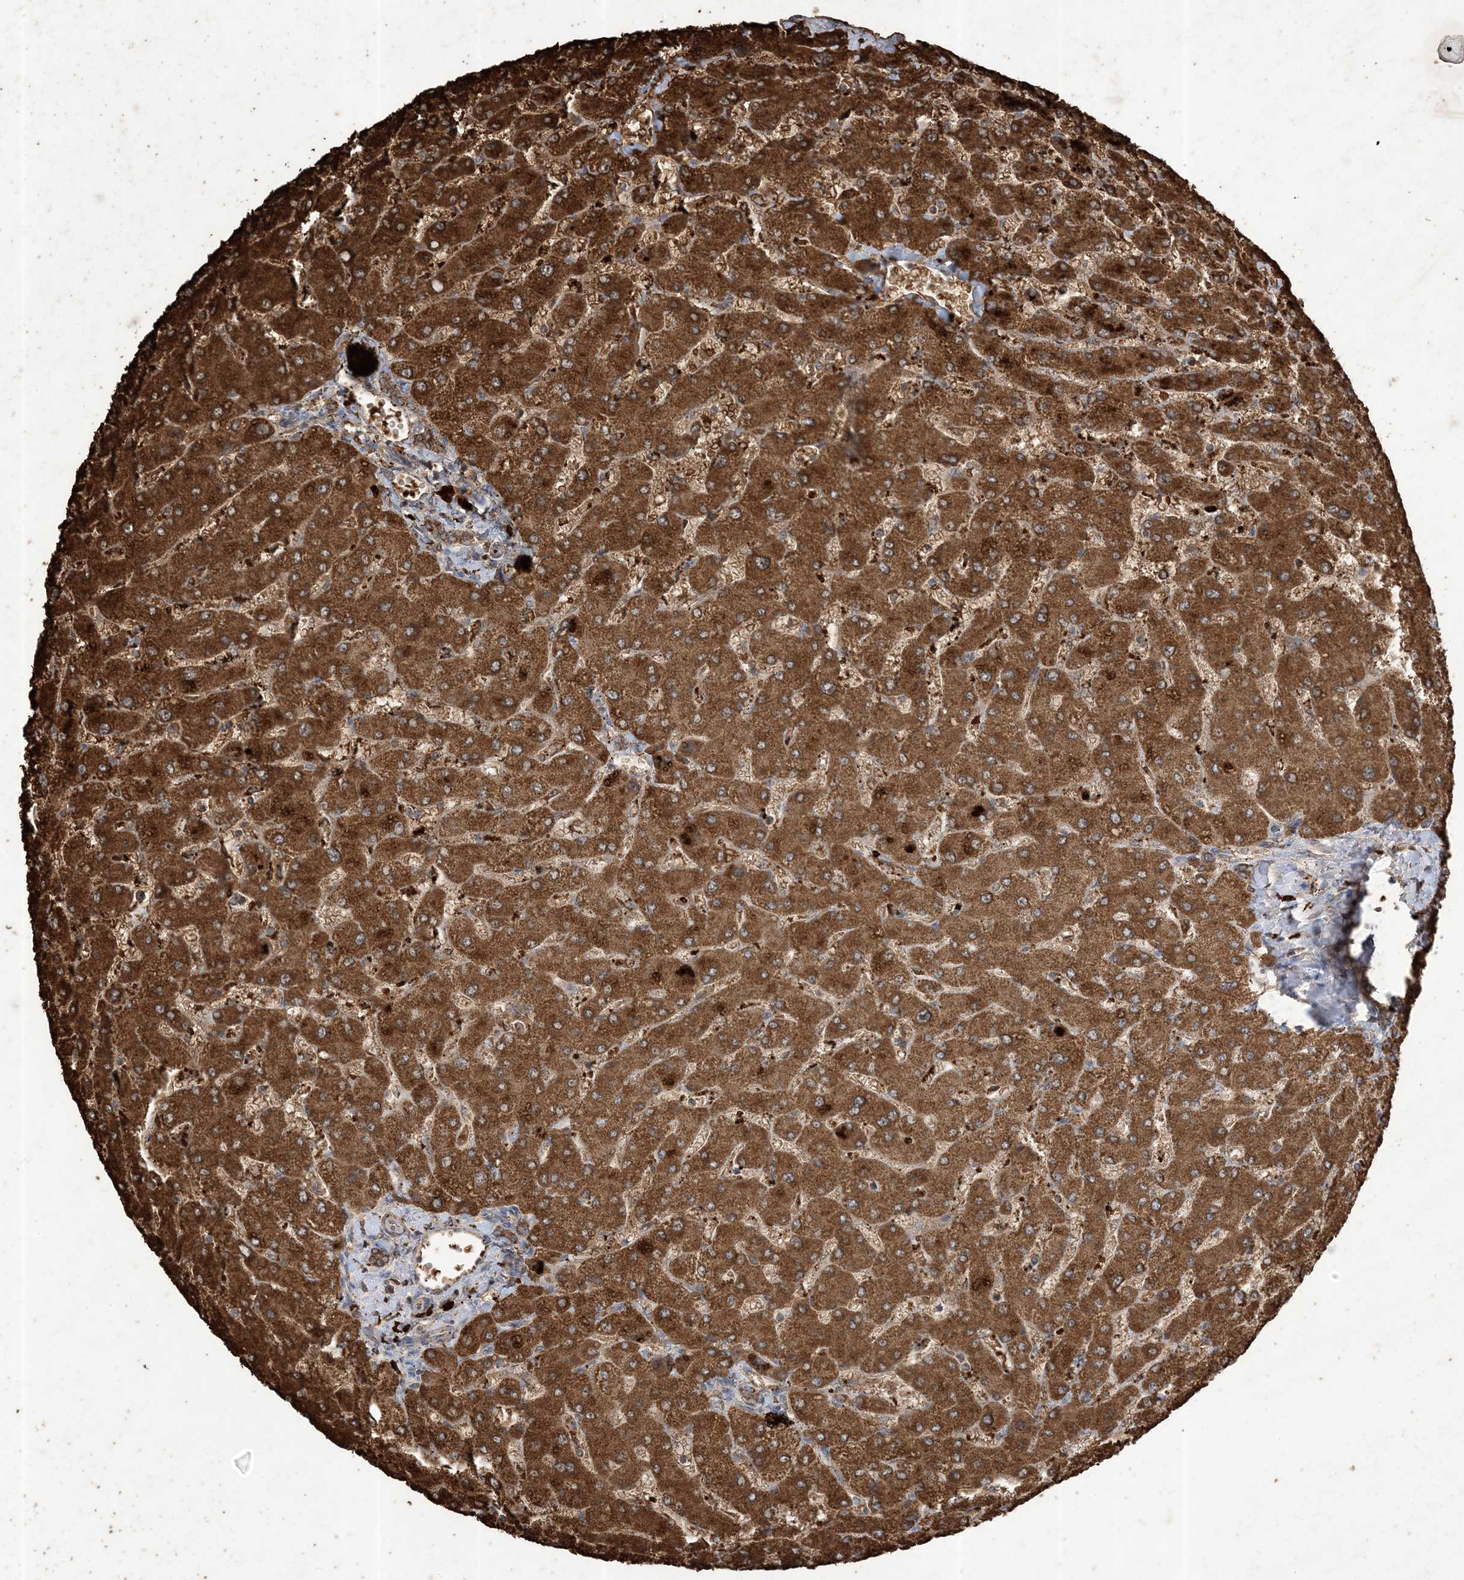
{"staining": {"intensity": "moderate", "quantity": ">75%", "location": "cytoplasmic/membranous"}, "tissue": "liver", "cell_type": "Cholangiocytes", "image_type": "normal", "snomed": [{"axis": "morphology", "description": "Normal tissue, NOS"}, {"axis": "topography", "description": "Liver"}], "caption": "Liver stained with DAB (3,3'-diaminobenzidine) immunohistochemistry (IHC) exhibits medium levels of moderate cytoplasmic/membranous expression in about >75% of cholangiocytes.", "gene": "HPS4", "patient": {"sex": "male", "age": 55}}